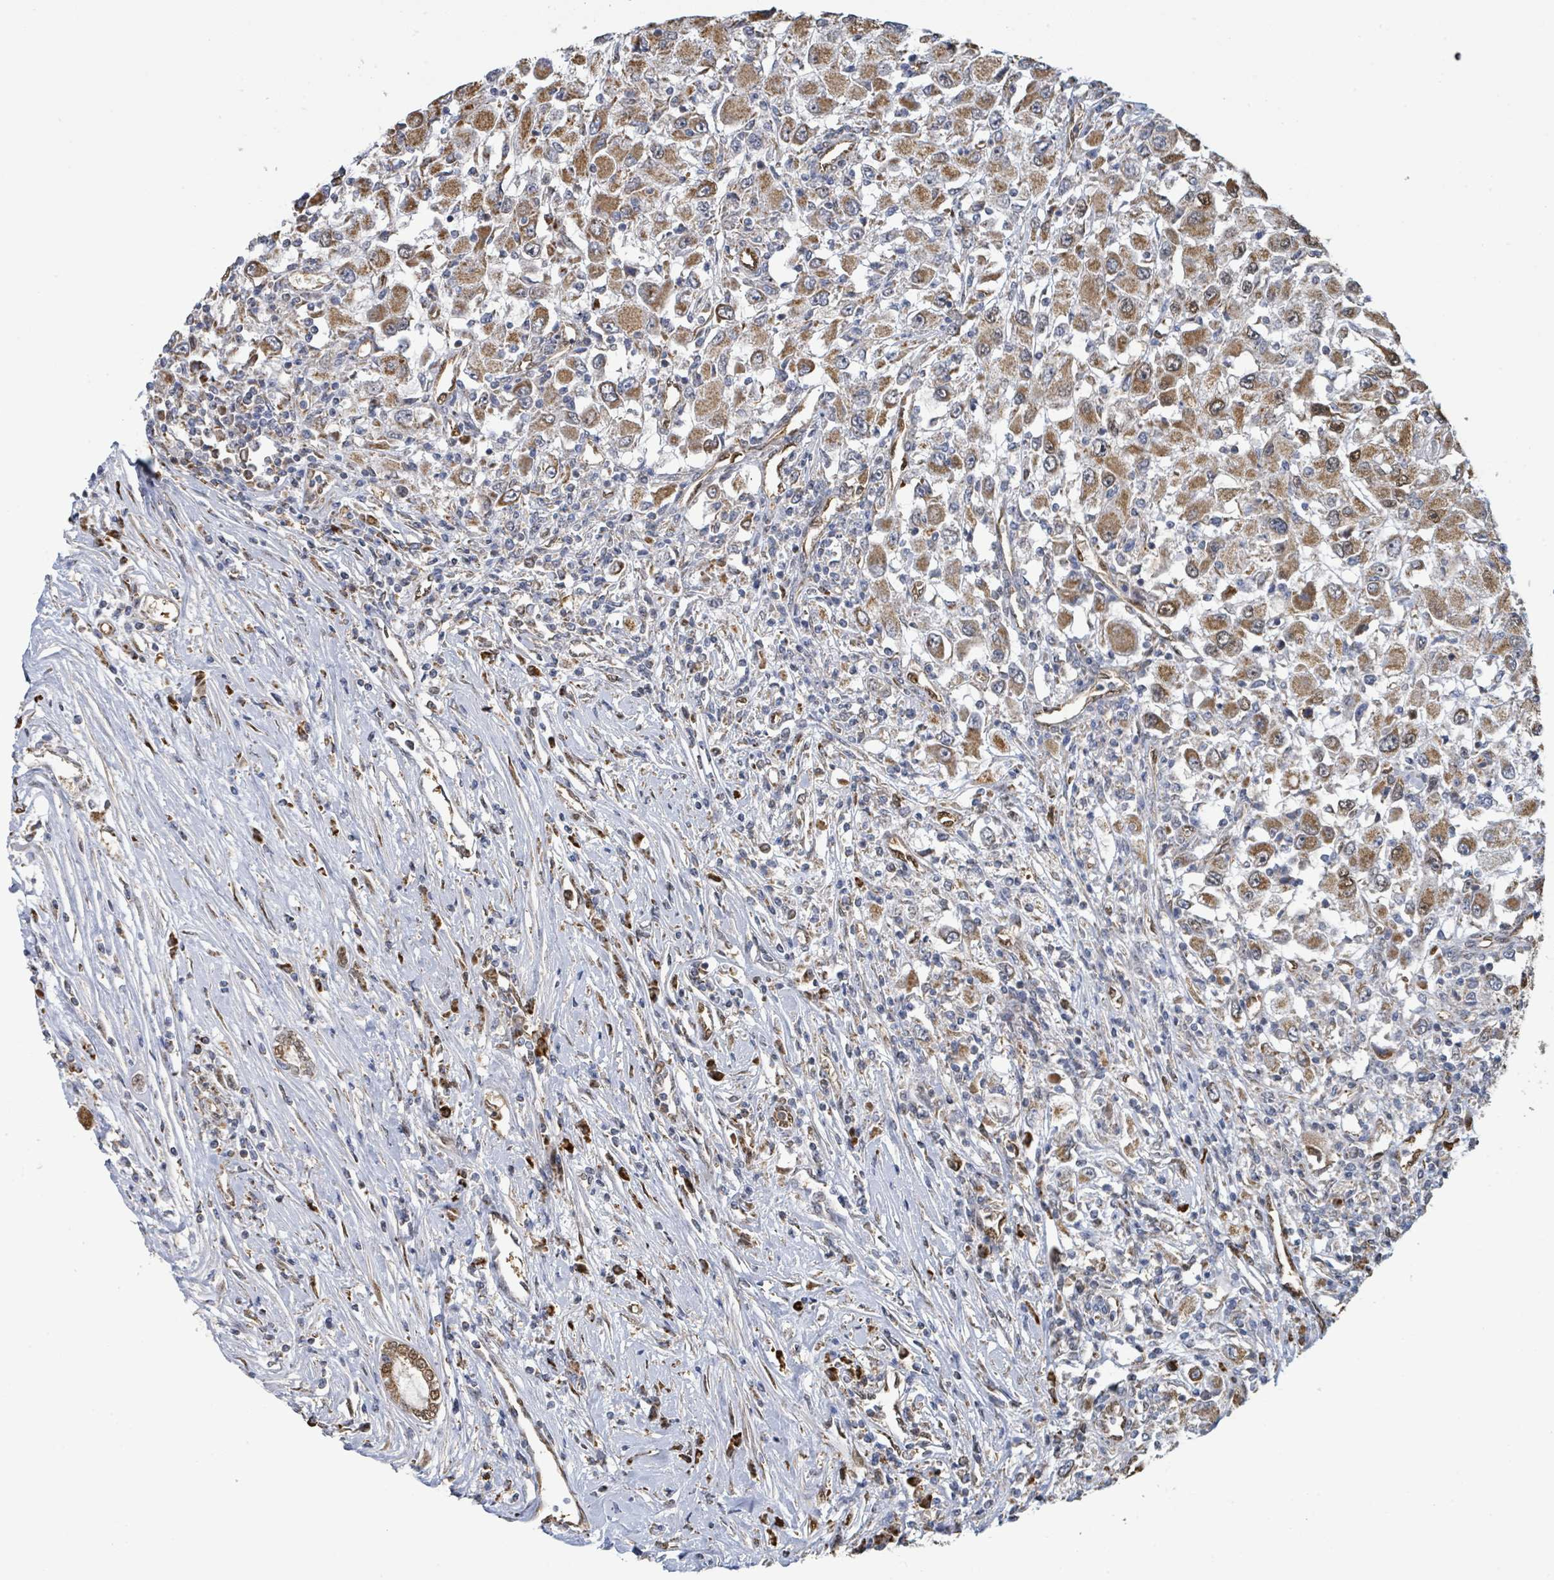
{"staining": {"intensity": "moderate", "quantity": ">75%", "location": "cytoplasmic/membranous"}, "tissue": "renal cancer", "cell_type": "Tumor cells", "image_type": "cancer", "snomed": [{"axis": "morphology", "description": "Adenocarcinoma, NOS"}, {"axis": "topography", "description": "Kidney"}], "caption": "This is a micrograph of immunohistochemistry (IHC) staining of renal cancer (adenocarcinoma), which shows moderate staining in the cytoplasmic/membranous of tumor cells.", "gene": "PSMB7", "patient": {"sex": "female", "age": 67}}